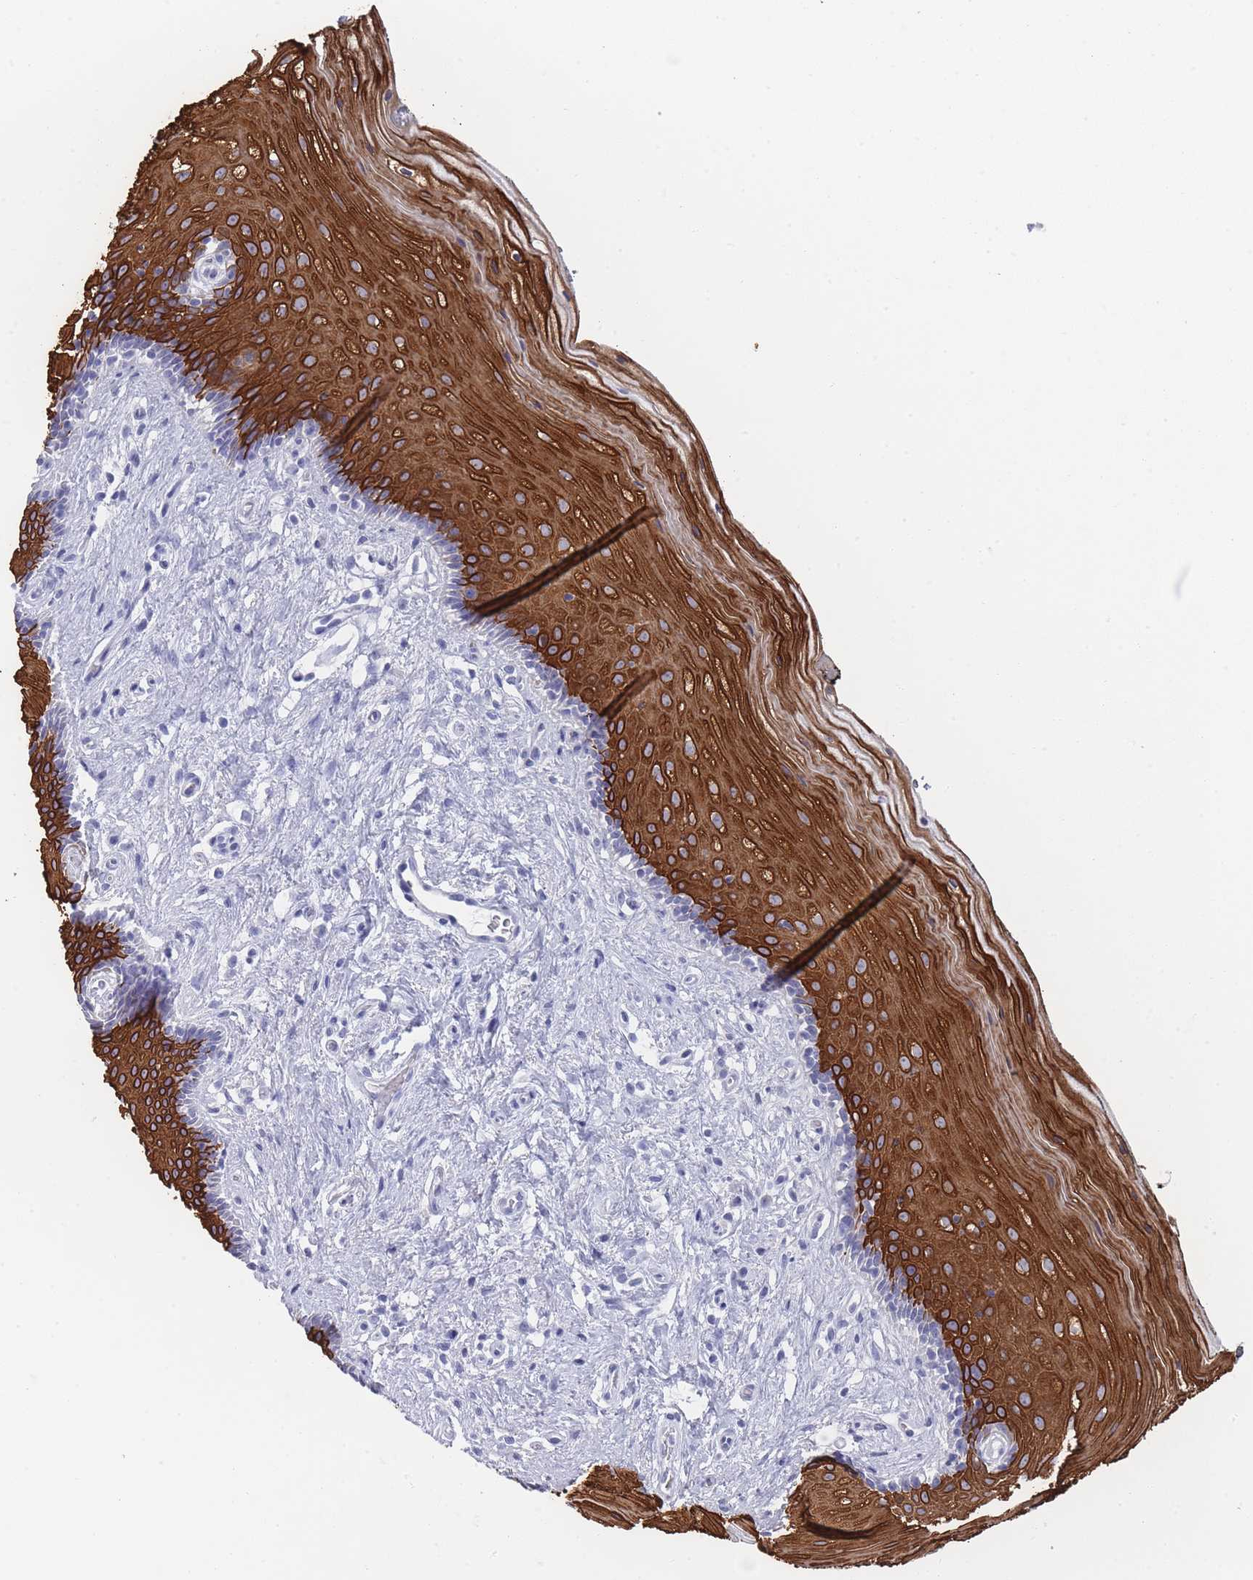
{"staining": {"intensity": "strong", "quantity": "25%-75%", "location": "cytoplasmic/membranous"}, "tissue": "vagina", "cell_type": "Squamous epithelial cells", "image_type": "normal", "snomed": [{"axis": "morphology", "description": "Normal tissue, NOS"}, {"axis": "topography", "description": "Vagina"}], "caption": "Immunohistochemical staining of unremarkable human vagina demonstrates 25%-75% levels of strong cytoplasmic/membranous protein expression in about 25%-75% of squamous epithelial cells.", "gene": "RAB2B", "patient": {"sex": "female", "age": 47}}